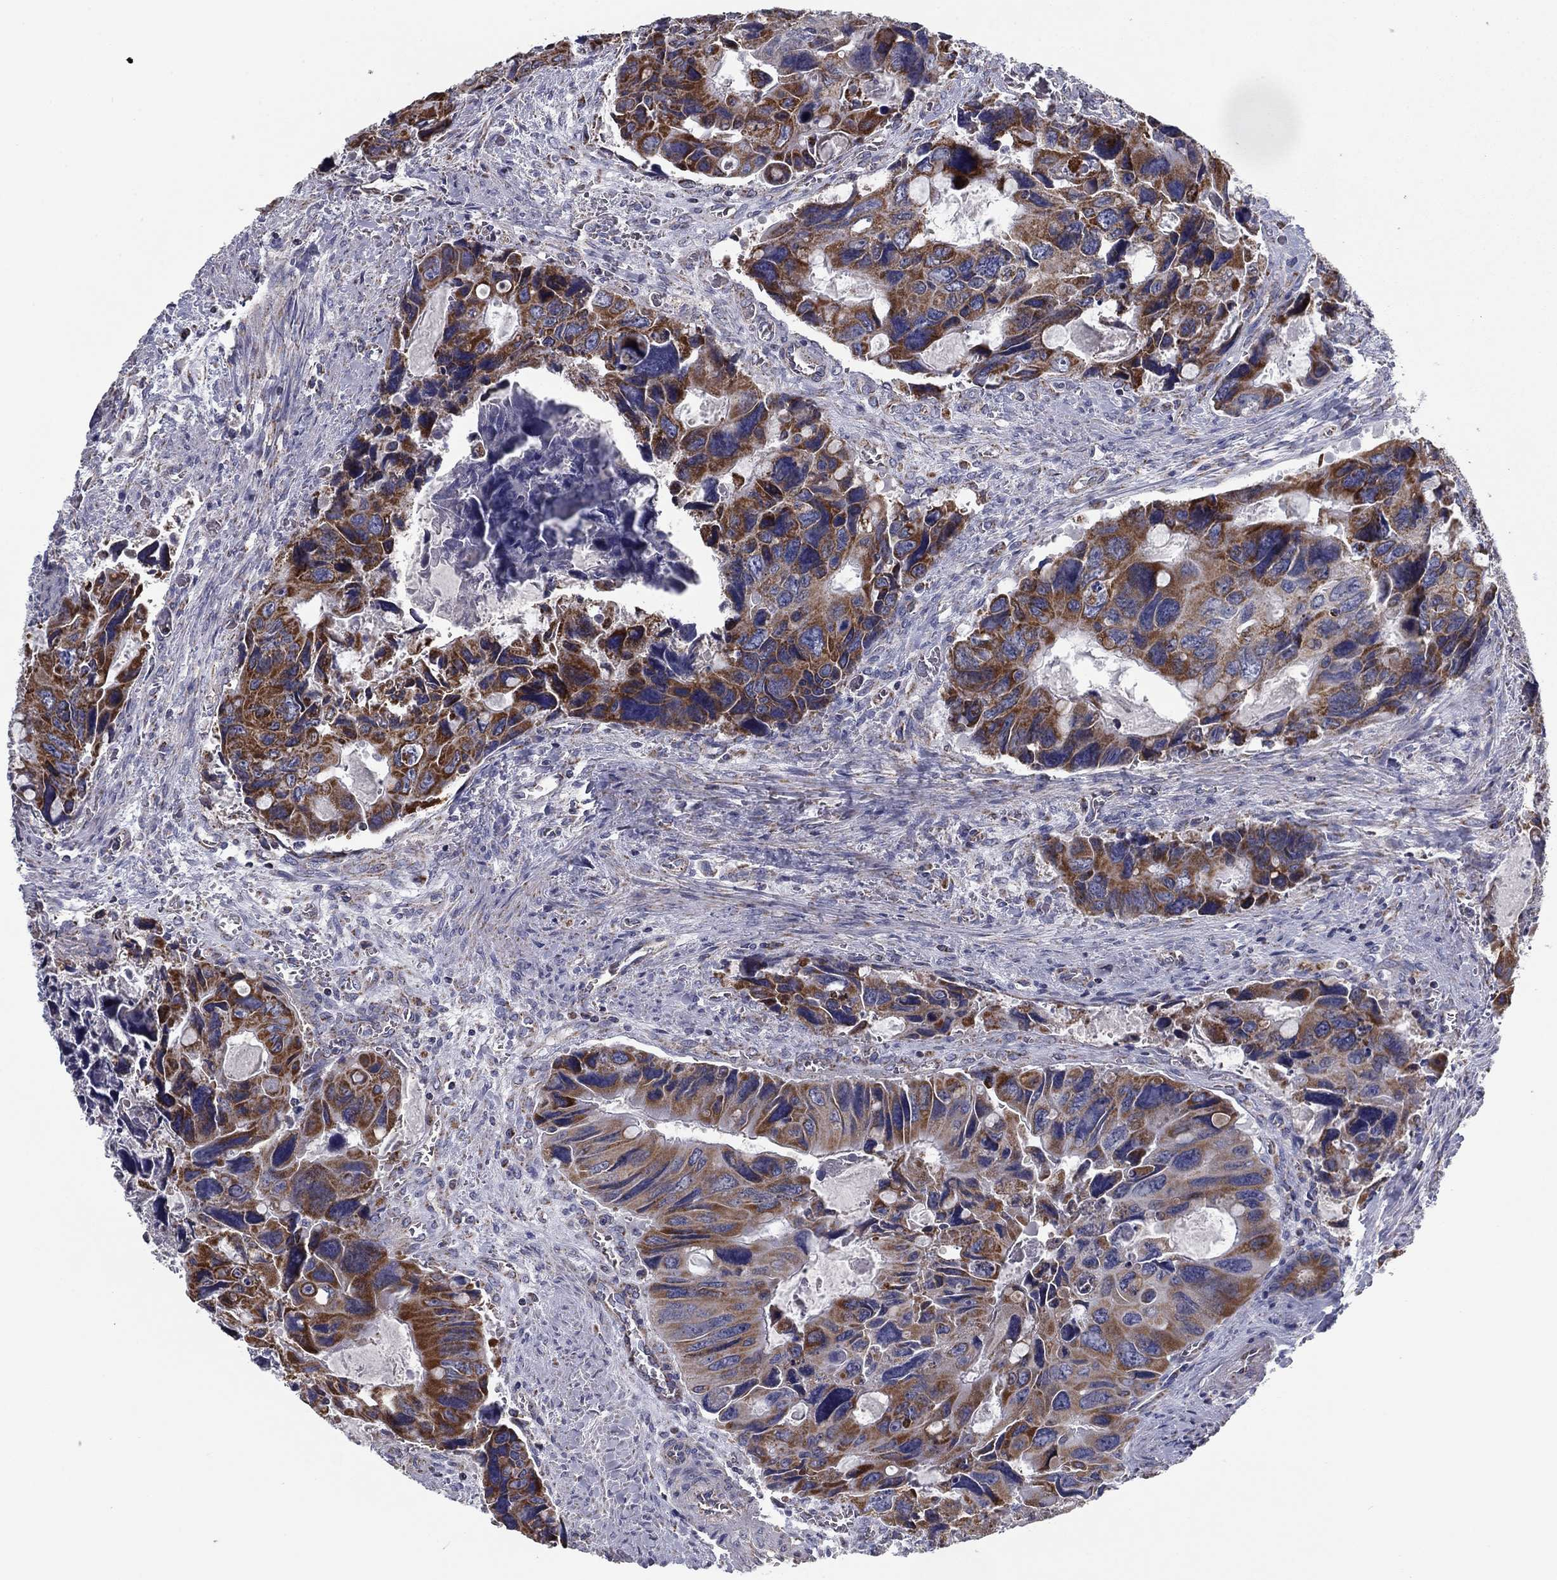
{"staining": {"intensity": "strong", "quantity": "25%-75%", "location": "cytoplasmic/membranous"}, "tissue": "colorectal cancer", "cell_type": "Tumor cells", "image_type": "cancer", "snomed": [{"axis": "morphology", "description": "Adenocarcinoma, NOS"}, {"axis": "topography", "description": "Rectum"}], "caption": "Protein staining by IHC shows strong cytoplasmic/membranous positivity in approximately 25%-75% of tumor cells in adenocarcinoma (colorectal). The staining was performed using DAB to visualize the protein expression in brown, while the nuclei were stained in blue with hematoxylin (Magnification: 20x).", "gene": "NDUFV1", "patient": {"sex": "male", "age": 62}}